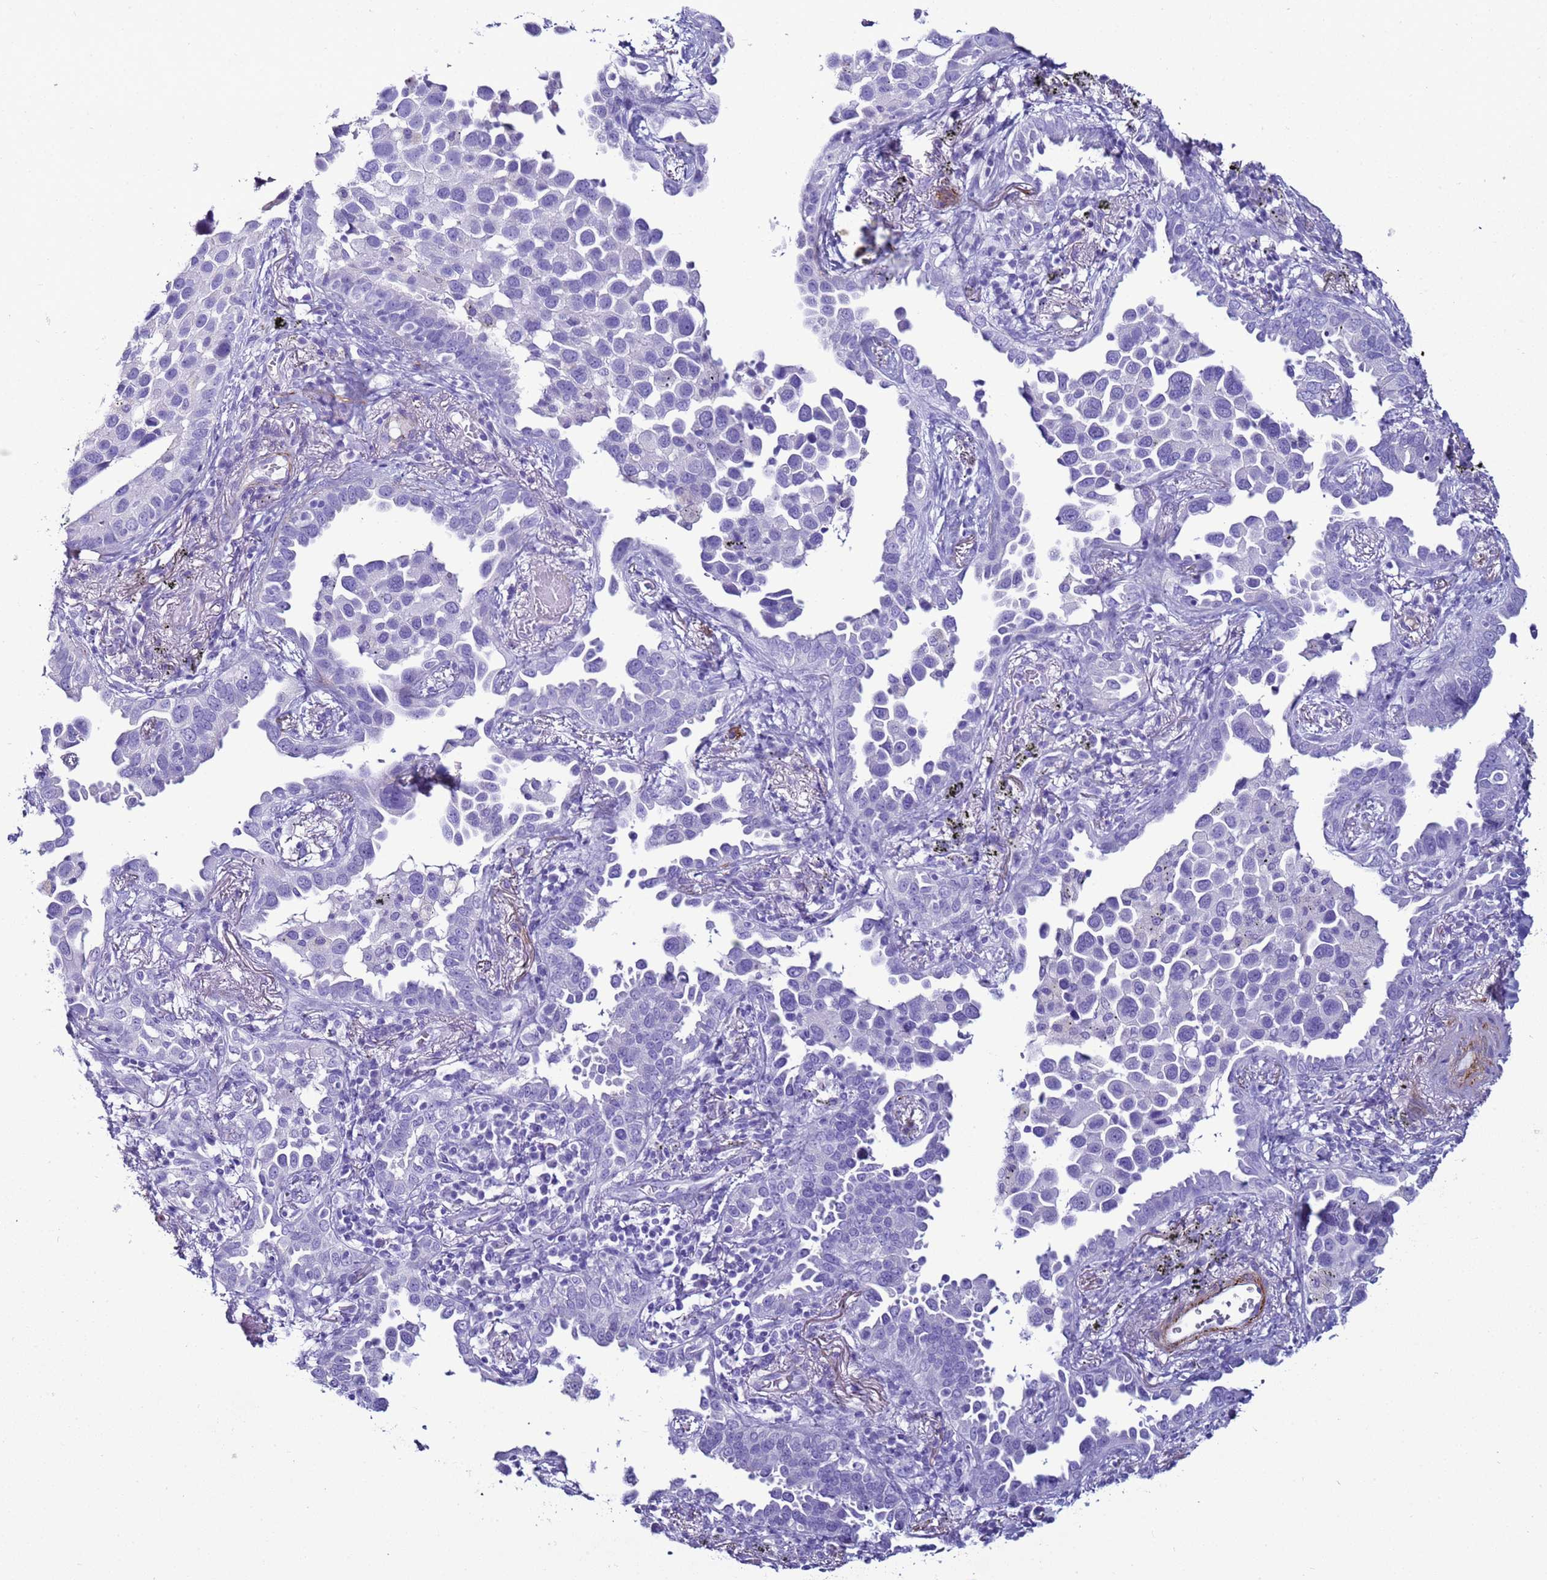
{"staining": {"intensity": "negative", "quantity": "none", "location": "none"}, "tissue": "lung cancer", "cell_type": "Tumor cells", "image_type": "cancer", "snomed": [{"axis": "morphology", "description": "Adenocarcinoma, NOS"}, {"axis": "topography", "description": "Lung"}], "caption": "An immunohistochemistry photomicrograph of adenocarcinoma (lung) is shown. There is no staining in tumor cells of adenocarcinoma (lung). Nuclei are stained in blue.", "gene": "LCMT1", "patient": {"sex": "male", "age": 67}}